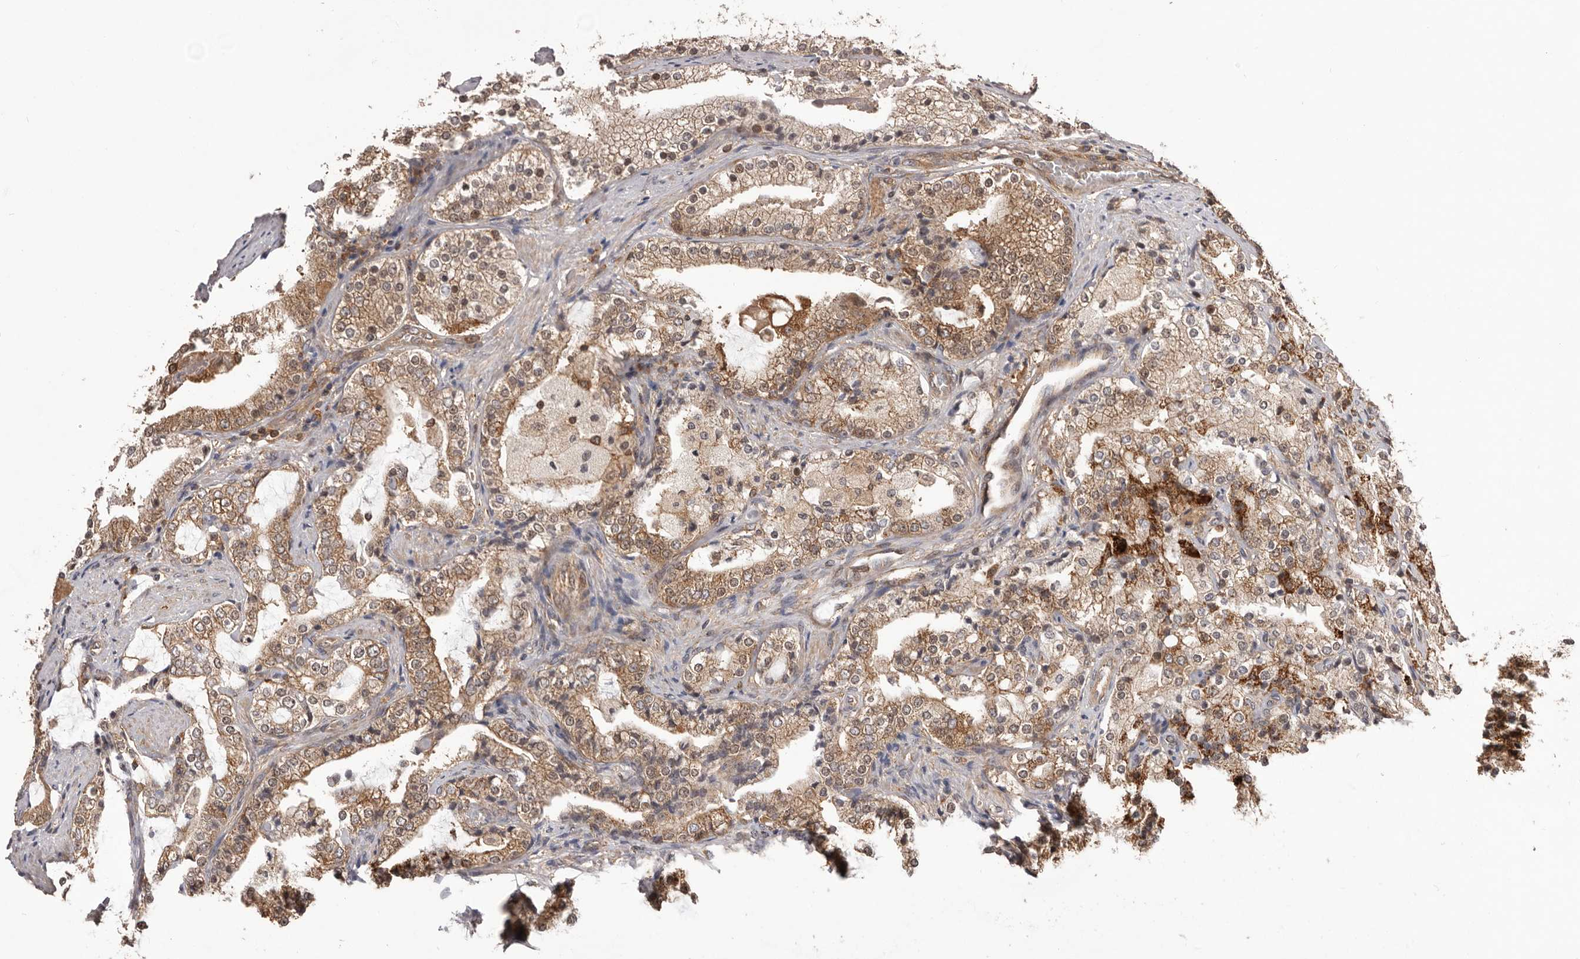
{"staining": {"intensity": "moderate", "quantity": ">75%", "location": "cytoplasmic/membranous,nuclear"}, "tissue": "prostate cancer", "cell_type": "Tumor cells", "image_type": "cancer", "snomed": [{"axis": "morphology", "description": "Adenocarcinoma, High grade"}, {"axis": "topography", "description": "Prostate"}], "caption": "Prostate cancer (adenocarcinoma (high-grade)) stained with a brown dye displays moderate cytoplasmic/membranous and nuclear positive staining in about >75% of tumor cells.", "gene": "HBS1L", "patient": {"sex": "male", "age": 63}}